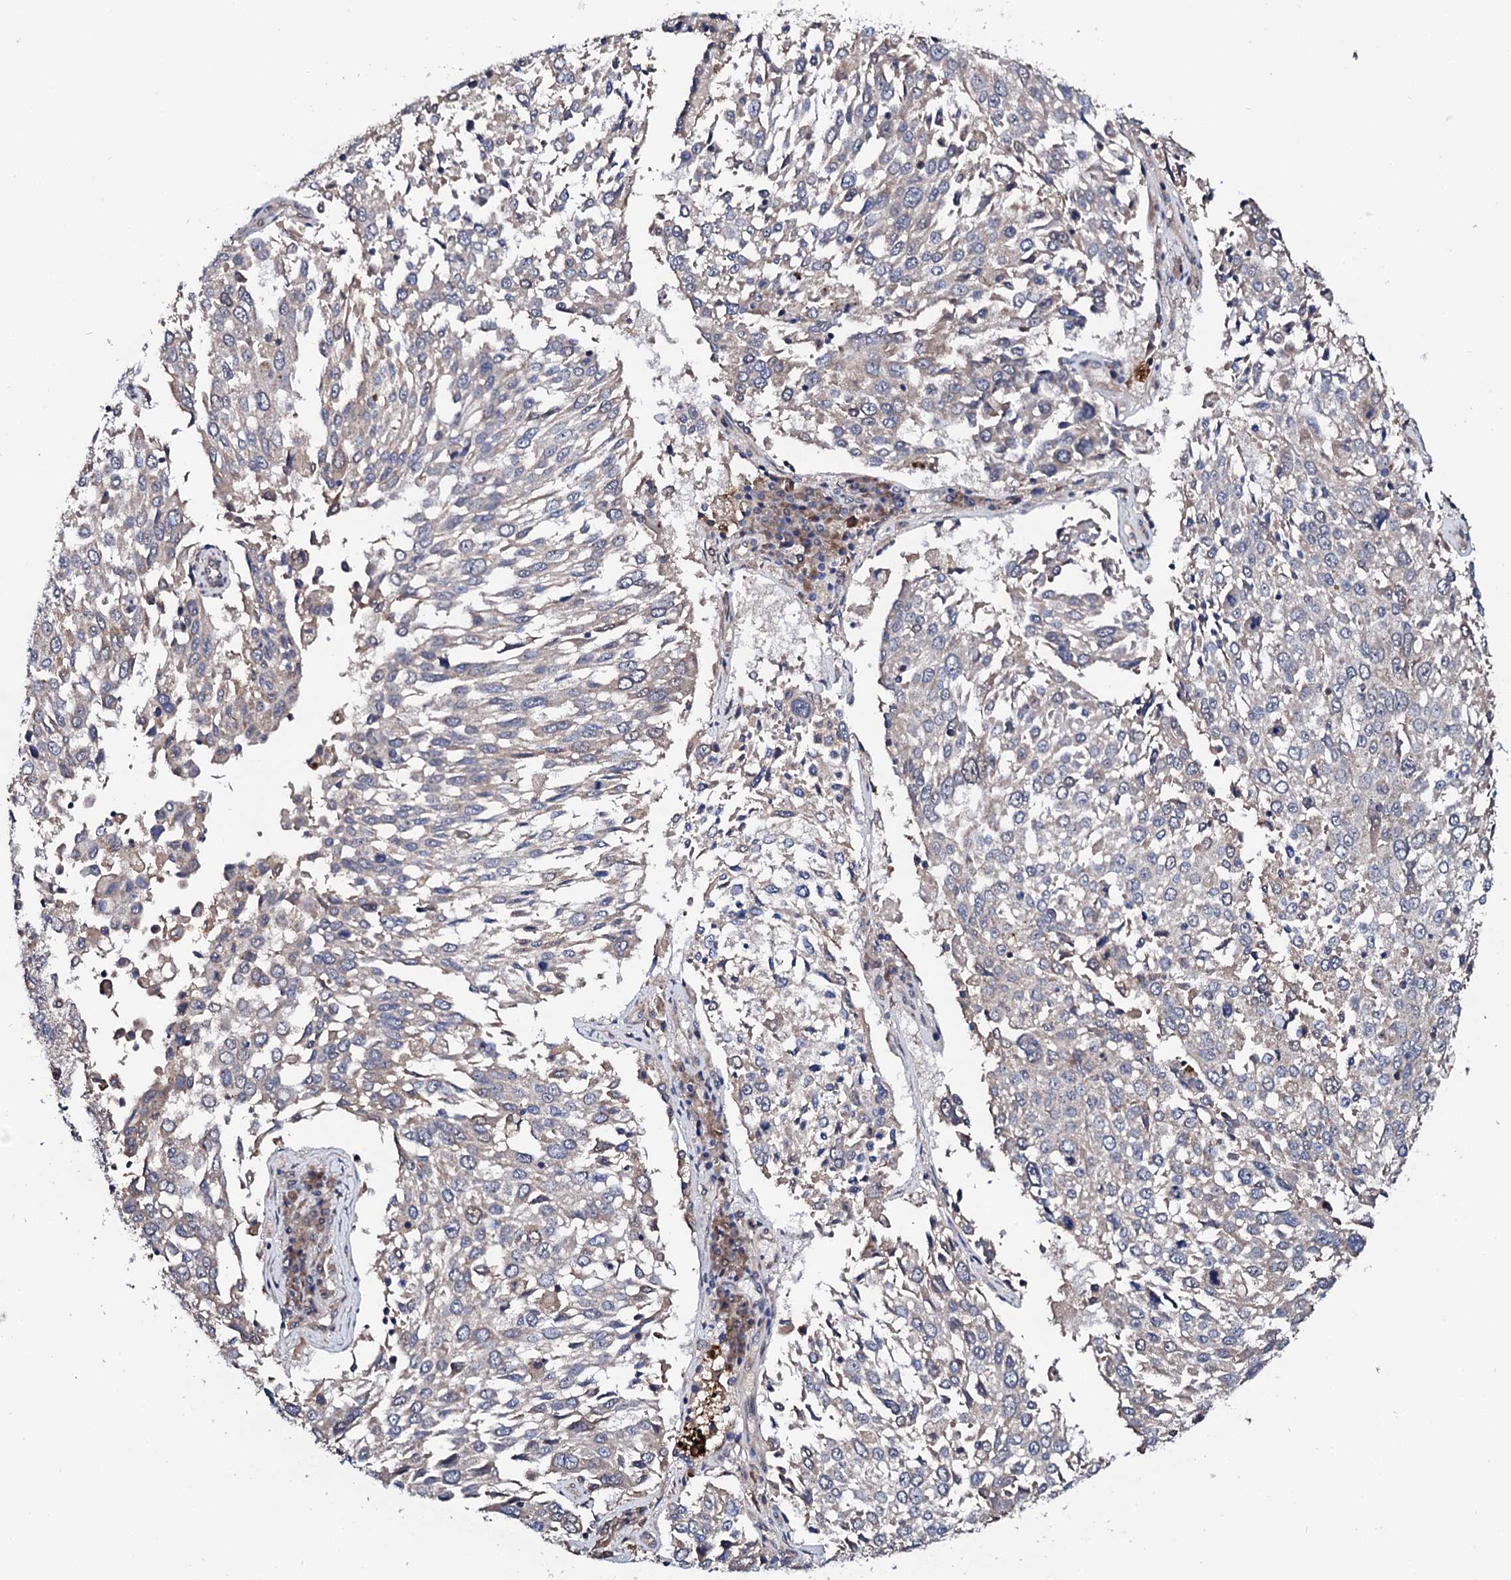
{"staining": {"intensity": "negative", "quantity": "none", "location": "none"}, "tissue": "lung cancer", "cell_type": "Tumor cells", "image_type": "cancer", "snomed": [{"axis": "morphology", "description": "Squamous cell carcinoma, NOS"}, {"axis": "topography", "description": "Lung"}], "caption": "Immunohistochemical staining of lung cancer (squamous cell carcinoma) shows no significant staining in tumor cells. The staining was performed using DAB to visualize the protein expression in brown, while the nuclei were stained in blue with hematoxylin (Magnification: 20x).", "gene": "IP6K1", "patient": {"sex": "male", "age": 65}}